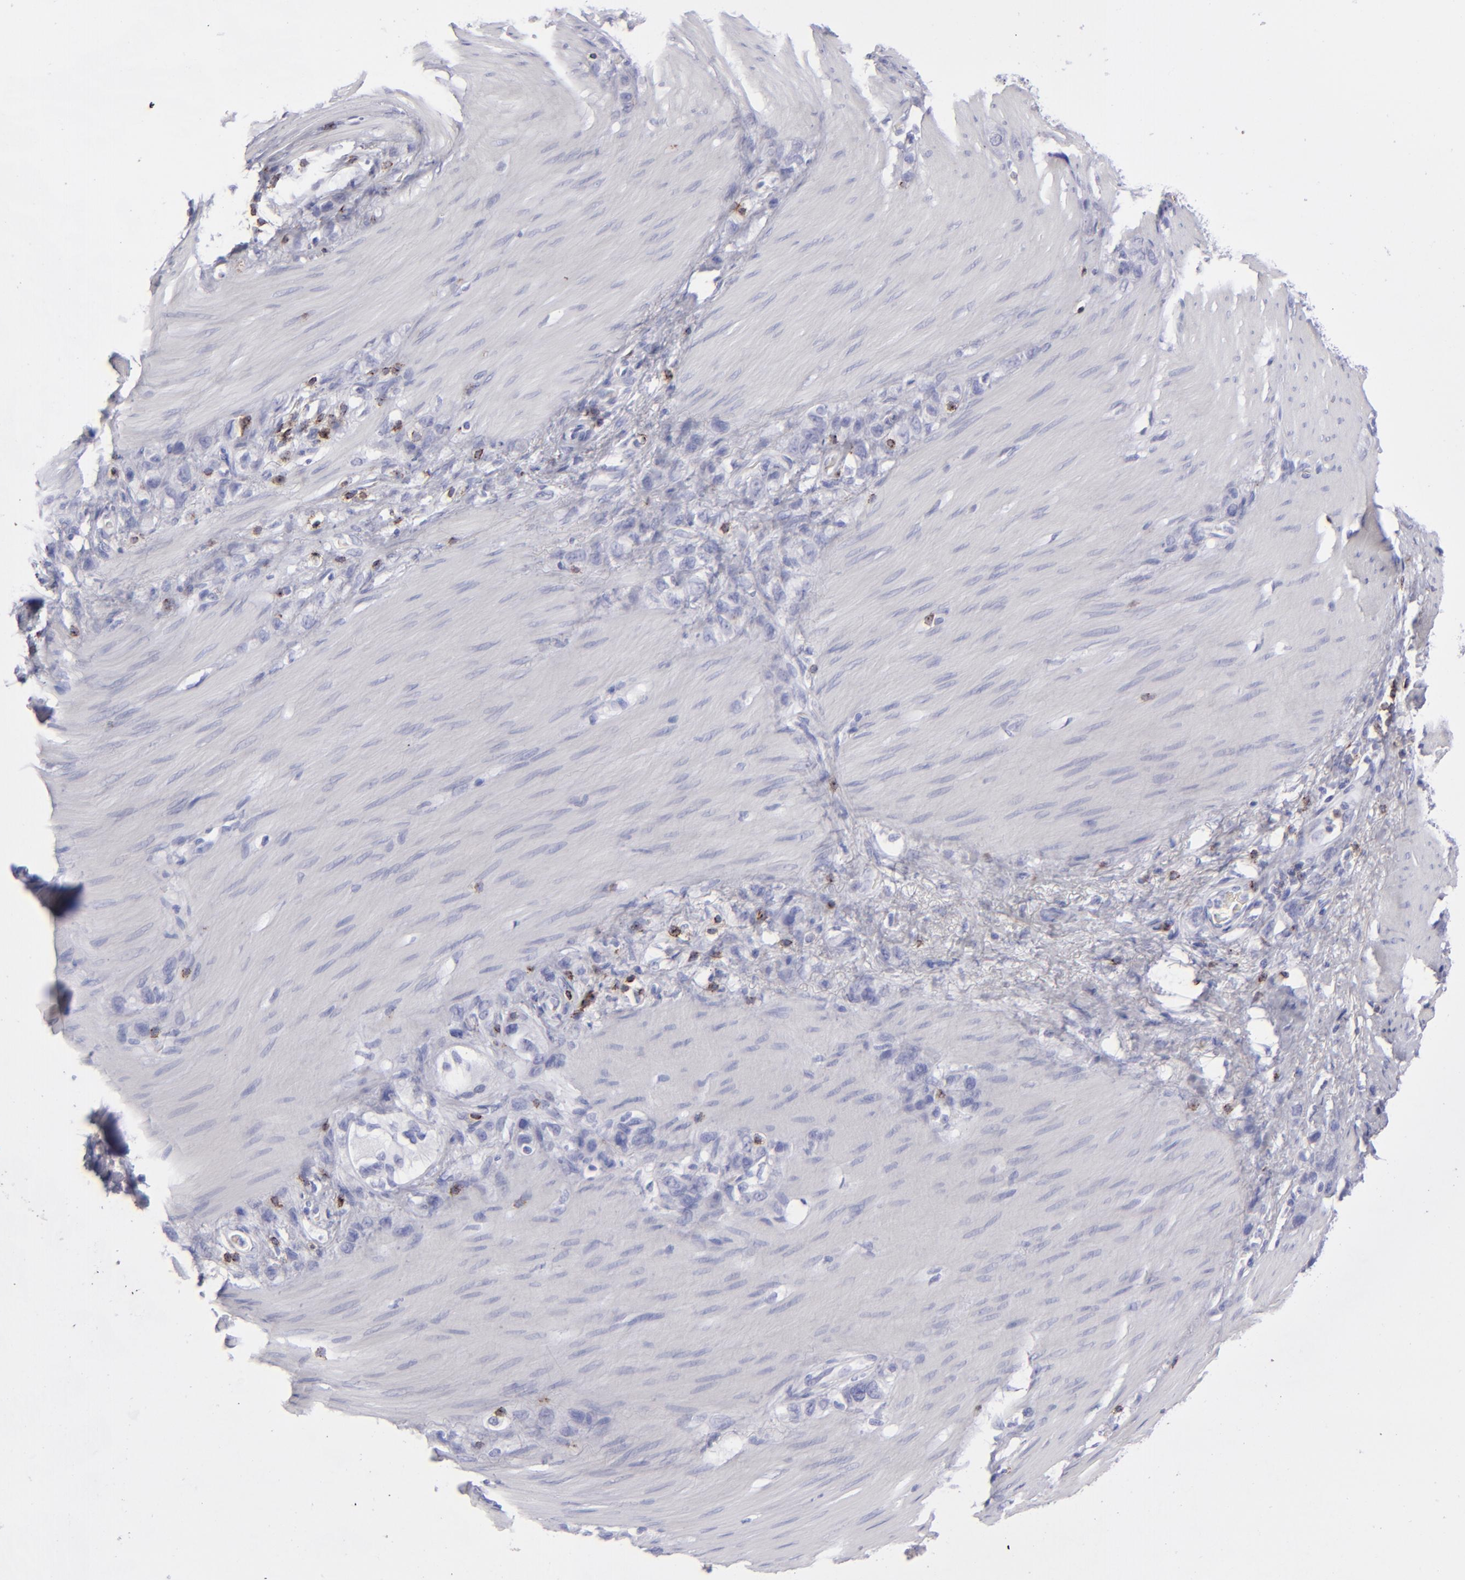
{"staining": {"intensity": "negative", "quantity": "none", "location": "none"}, "tissue": "stomach cancer", "cell_type": "Tumor cells", "image_type": "cancer", "snomed": [{"axis": "morphology", "description": "Normal tissue, NOS"}, {"axis": "morphology", "description": "Adenocarcinoma, NOS"}, {"axis": "morphology", "description": "Adenocarcinoma, High grade"}, {"axis": "topography", "description": "Stomach, upper"}, {"axis": "topography", "description": "Stomach"}], "caption": "The immunohistochemistry (IHC) histopathology image has no significant expression in tumor cells of stomach adenocarcinoma tissue.", "gene": "CD2", "patient": {"sex": "female", "age": 65}}